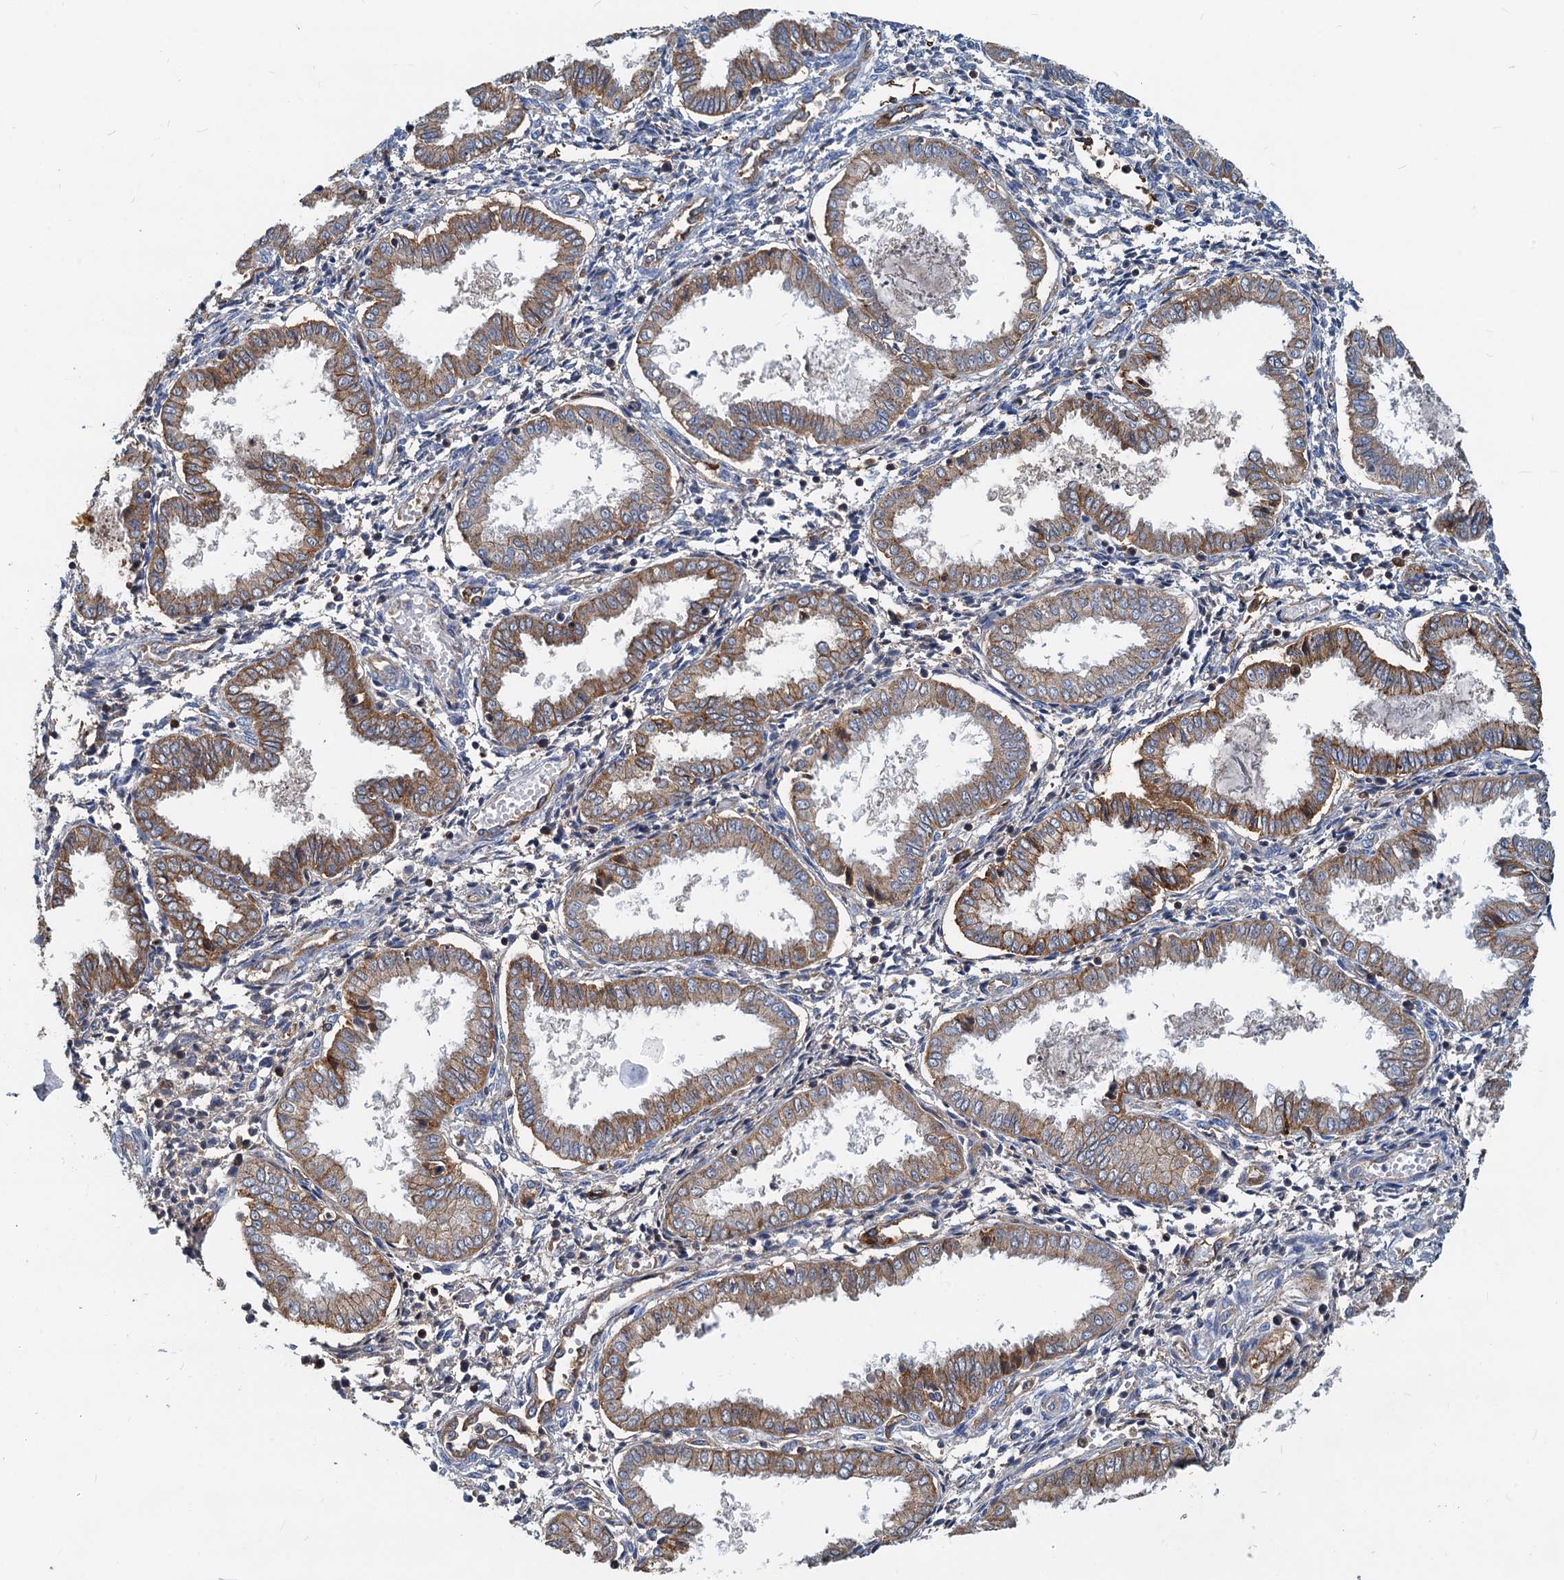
{"staining": {"intensity": "negative", "quantity": "none", "location": "none"}, "tissue": "endometrium", "cell_type": "Cells in endometrial stroma", "image_type": "normal", "snomed": [{"axis": "morphology", "description": "Normal tissue, NOS"}, {"axis": "topography", "description": "Endometrium"}], "caption": "DAB immunohistochemical staining of normal endometrium demonstrates no significant positivity in cells in endometrial stroma. Nuclei are stained in blue.", "gene": "LNX2", "patient": {"sex": "female", "age": 33}}